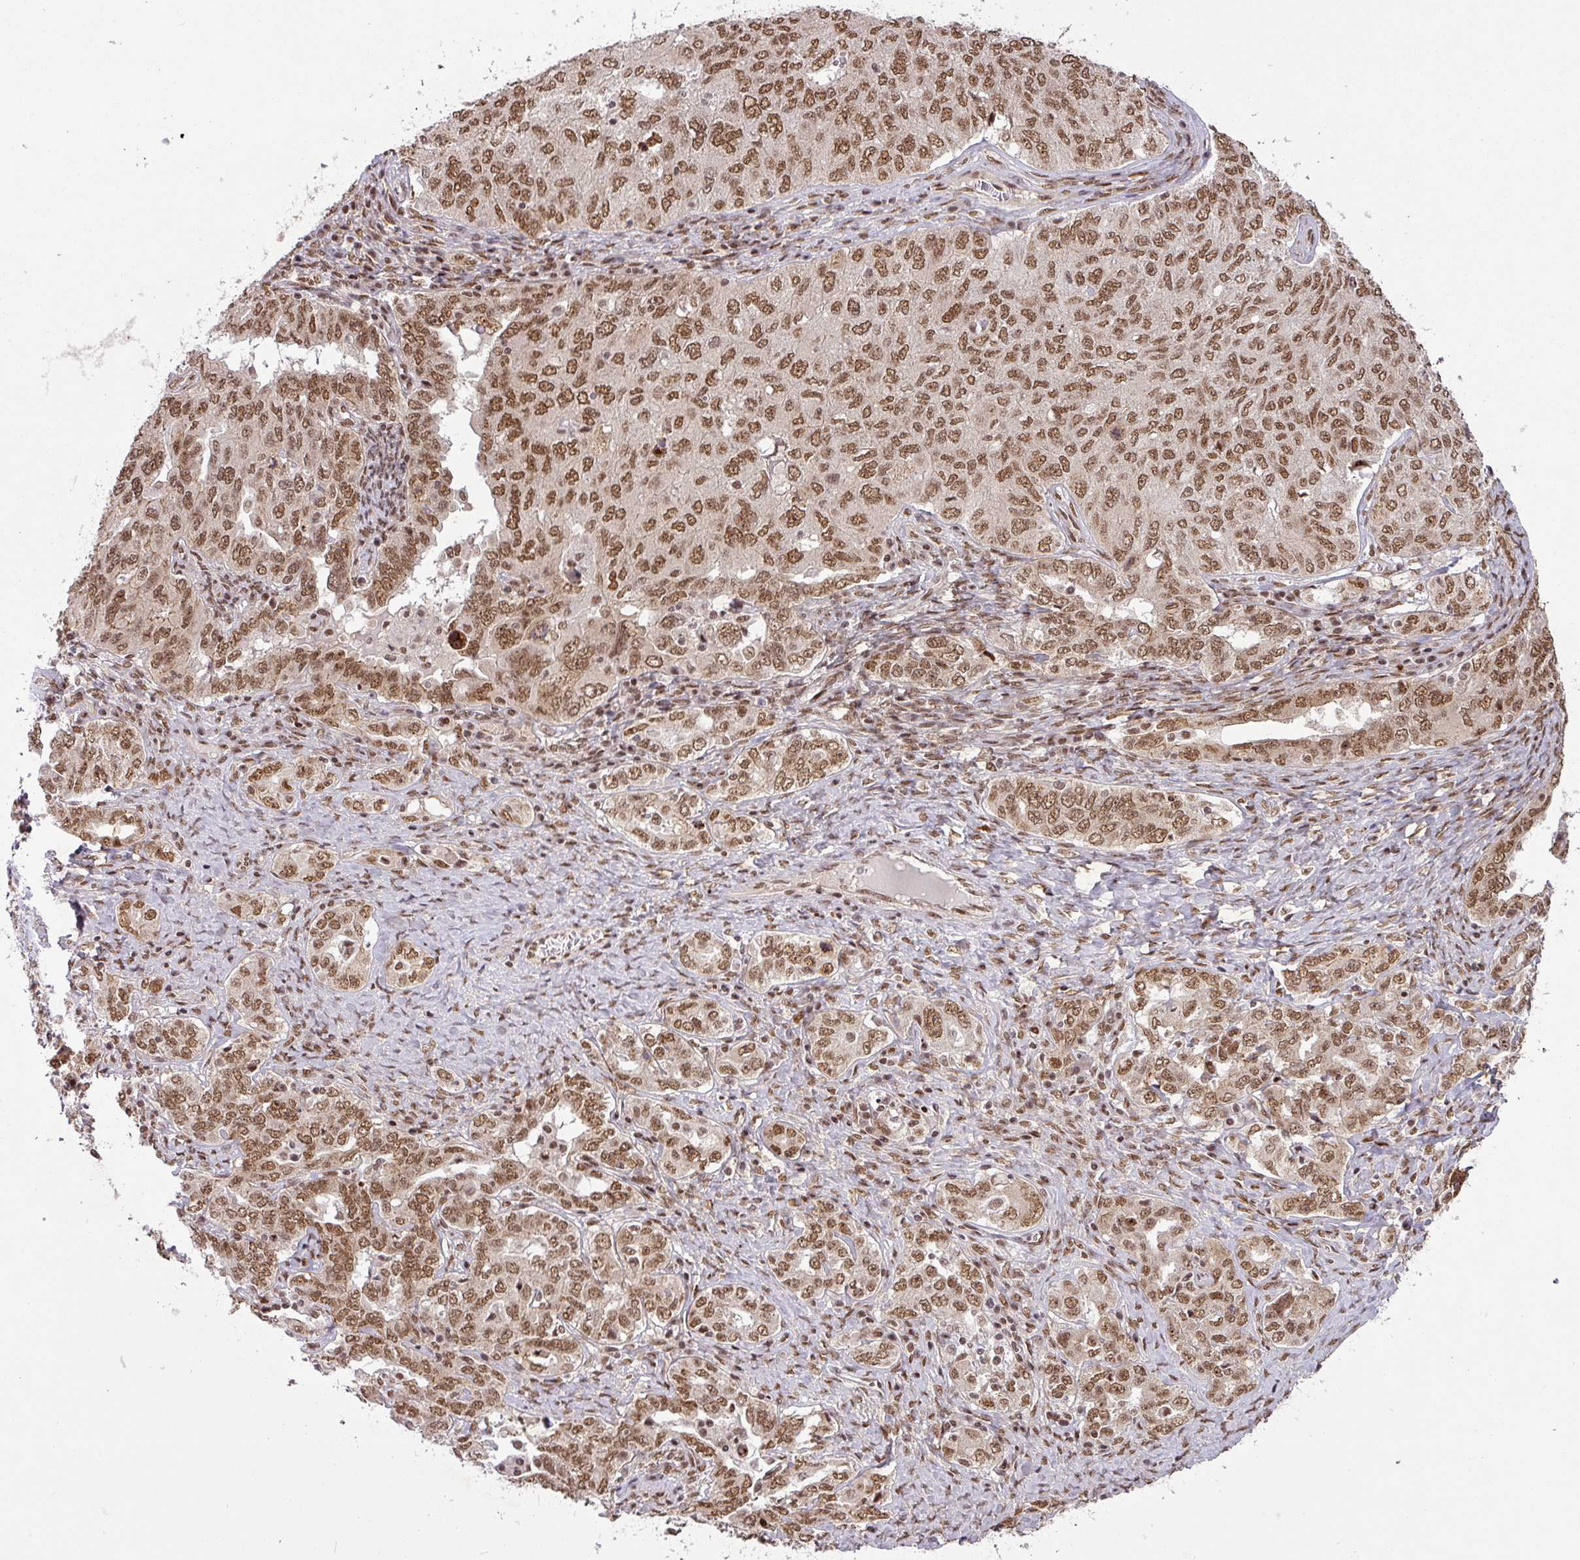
{"staining": {"intensity": "moderate", "quantity": ">75%", "location": "nuclear"}, "tissue": "ovarian cancer", "cell_type": "Tumor cells", "image_type": "cancer", "snomed": [{"axis": "morphology", "description": "Carcinoma, endometroid"}, {"axis": "topography", "description": "Ovary"}], "caption": "A micrograph of human ovarian endometroid carcinoma stained for a protein exhibits moderate nuclear brown staining in tumor cells.", "gene": "SRSF2", "patient": {"sex": "female", "age": 62}}